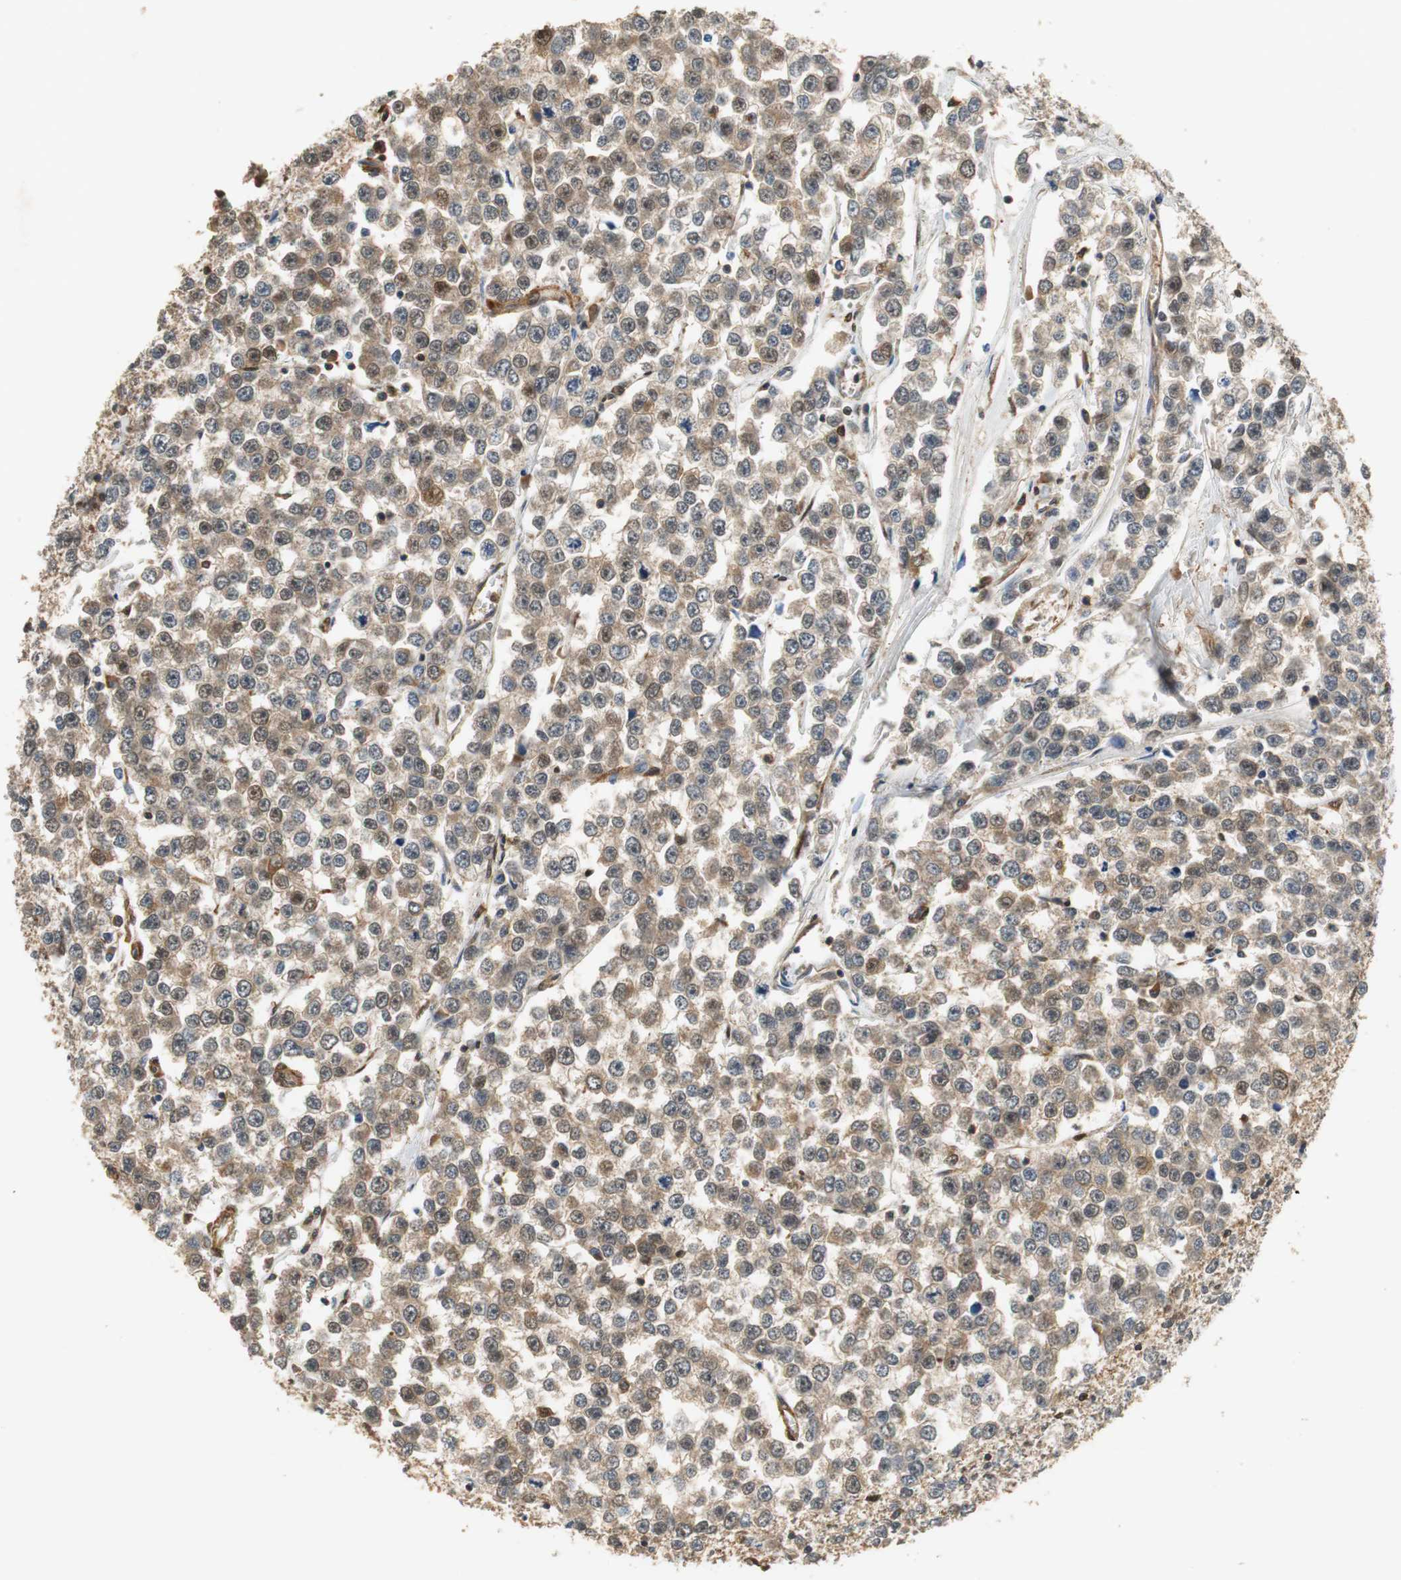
{"staining": {"intensity": "moderate", "quantity": ">75%", "location": "cytoplasmic/membranous,nuclear"}, "tissue": "testis cancer", "cell_type": "Tumor cells", "image_type": "cancer", "snomed": [{"axis": "morphology", "description": "Seminoma, NOS"}, {"axis": "morphology", "description": "Carcinoma, Embryonal, NOS"}, {"axis": "topography", "description": "Testis"}], "caption": "Immunohistochemistry of seminoma (testis) reveals medium levels of moderate cytoplasmic/membranous and nuclear expression in approximately >75% of tumor cells. (IHC, brightfield microscopy, high magnification).", "gene": "UBQLN2", "patient": {"sex": "male", "age": 52}}